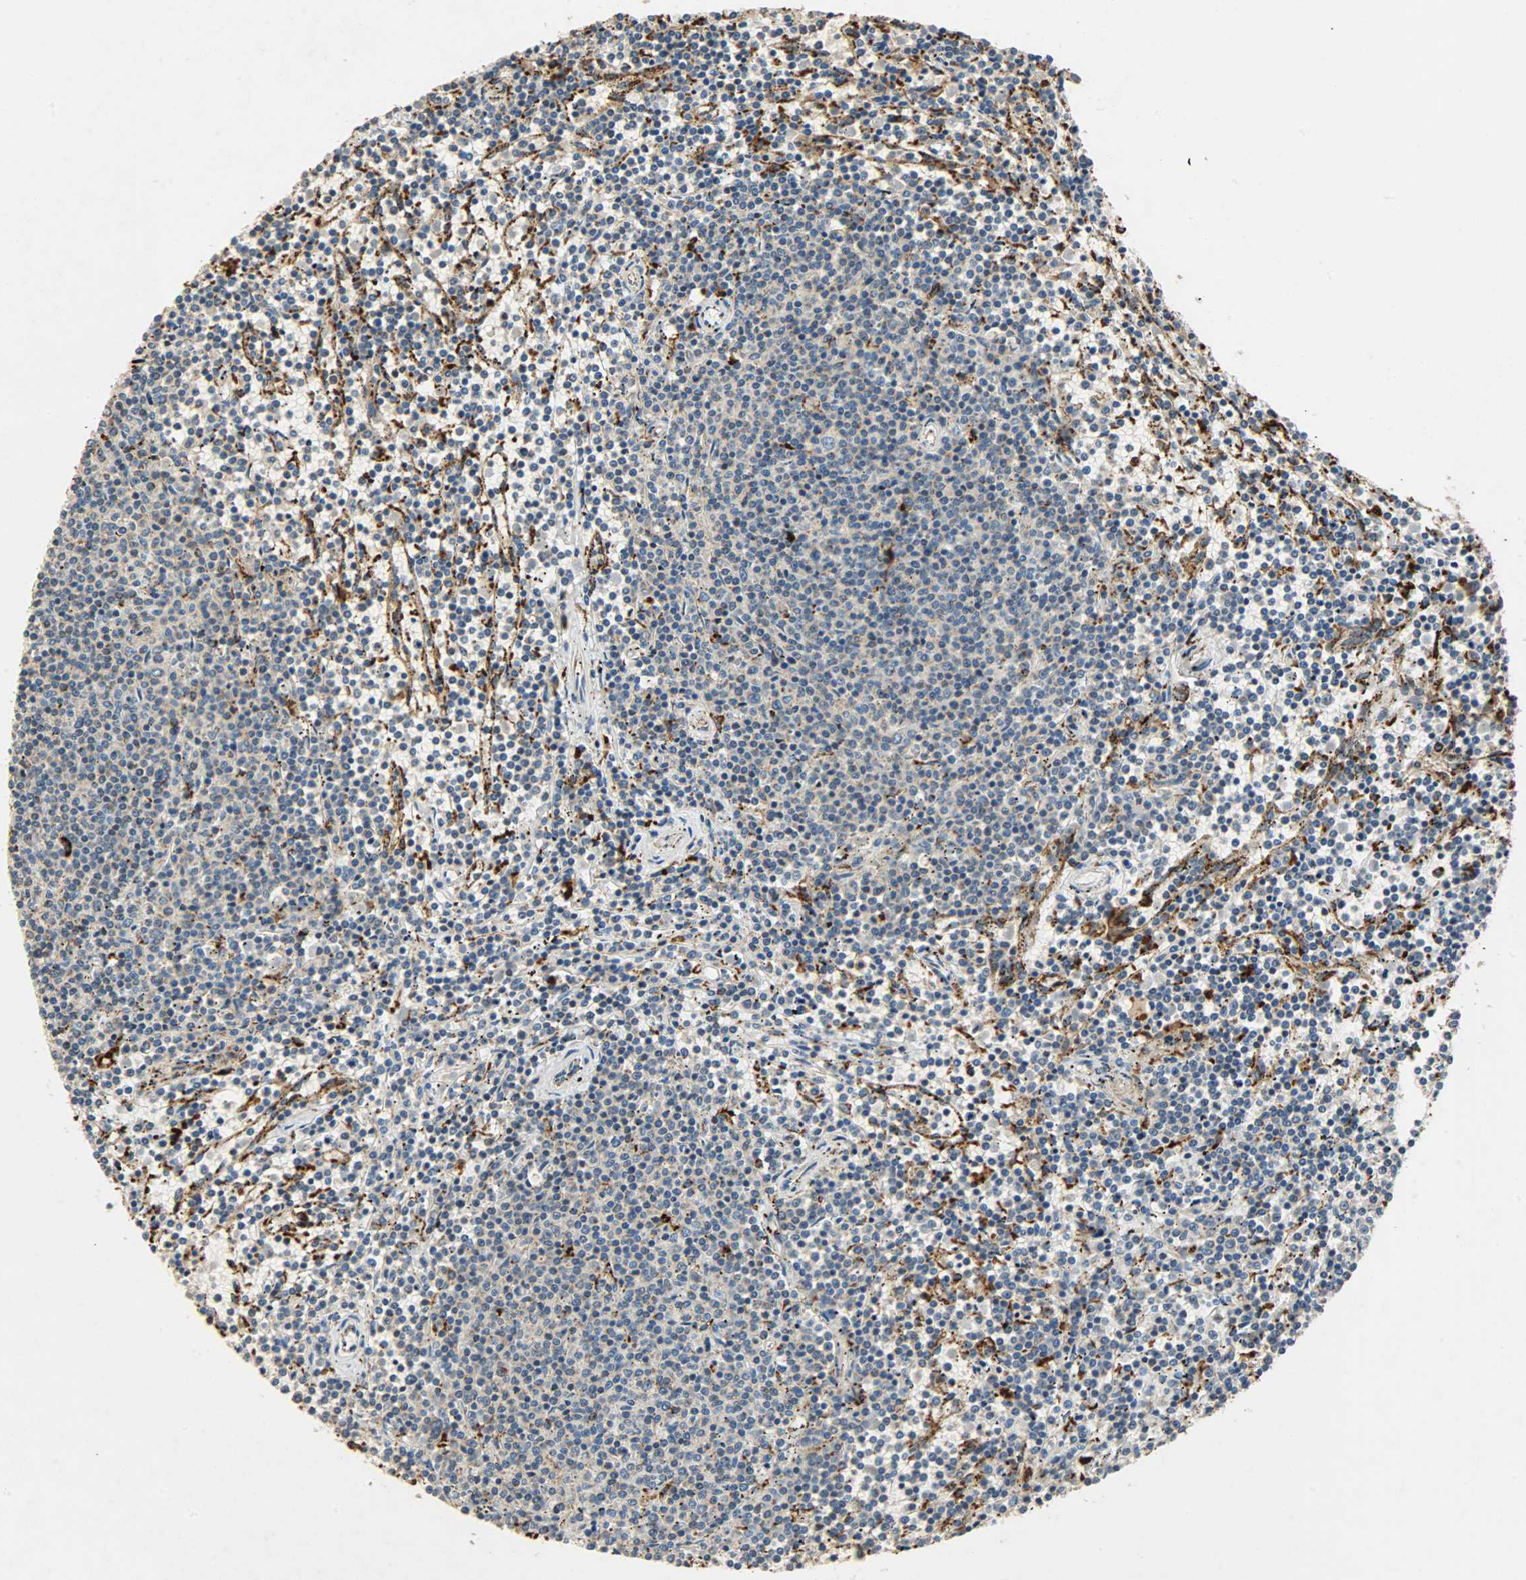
{"staining": {"intensity": "weak", "quantity": "25%-75%", "location": "cytoplasmic/membranous"}, "tissue": "lymphoma", "cell_type": "Tumor cells", "image_type": "cancer", "snomed": [{"axis": "morphology", "description": "Malignant lymphoma, non-Hodgkin's type, Low grade"}, {"axis": "topography", "description": "Spleen"}], "caption": "Protein expression analysis of malignant lymphoma, non-Hodgkin's type (low-grade) demonstrates weak cytoplasmic/membranous positivity in about 25%-75% of tumor cells. The staining was performed using DAB to visualize the protein expression in brown, while the nuclei were stained in blue with hematoxylin (Magnification: 20x).", "gene": "ASAH1", "patient": {"sex": "female", "age": 50}}